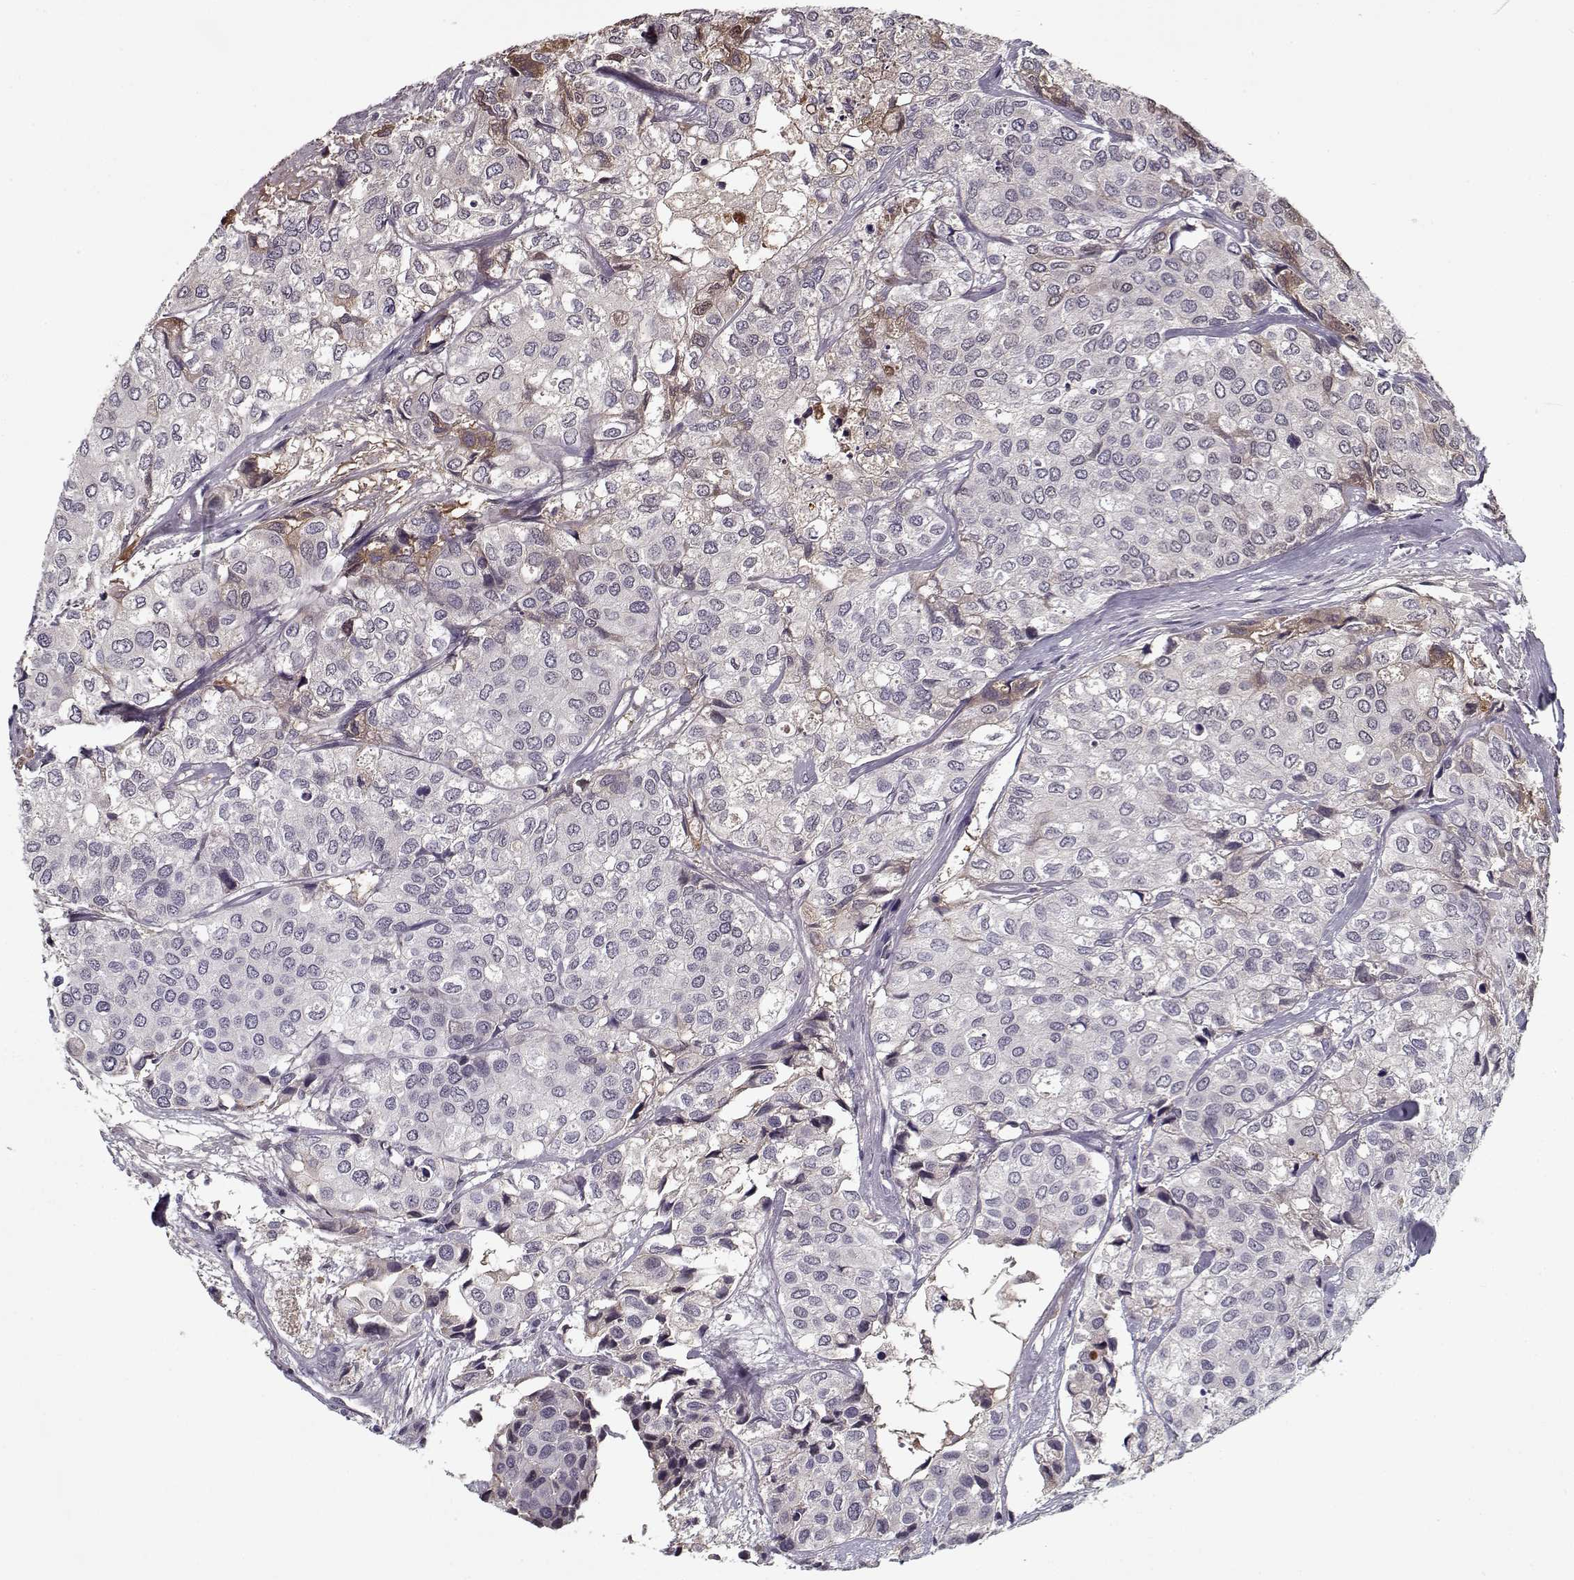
{"staining": {"intensity": "moderate", "quantity": "<25%", "location": "nuclear"}, "tissue": "urothelial cancer", "cell_type": "Tumor cells", "image_type": "cancer", "snomed": [{"axis": "morphology", "description": "Urothelial carcinoma, High grade"}, {"axis": "topography", "description": "Urinary bladder"}], "caption": "A high-resolution micrograph shows IHC staining of urothelial carcinoma (high-grade), which demonstrates moderate nuclear expression in approximately <25% of tumor cells.", "gene": "AFM", "patient": {"sex": "male", "age": 73}}